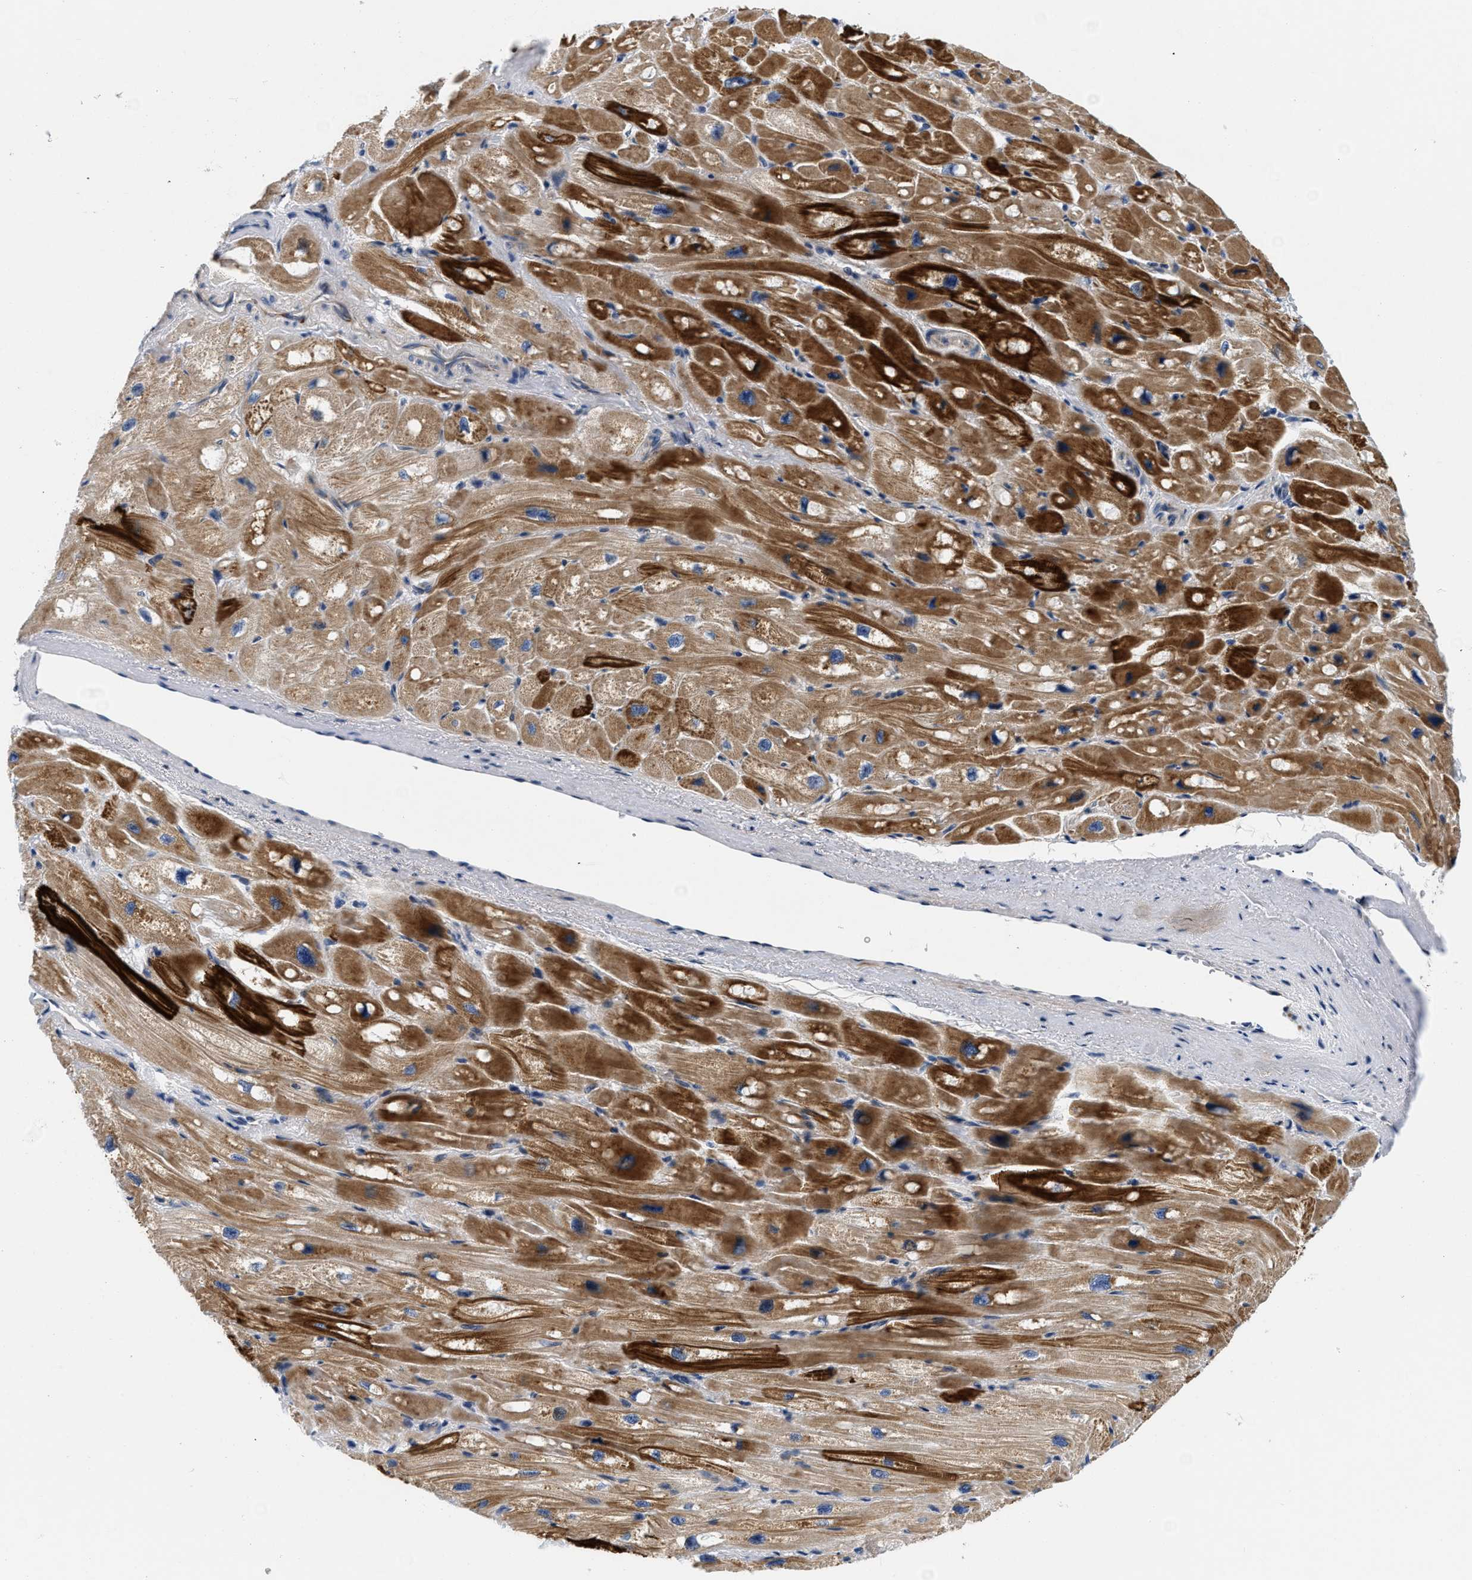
{"staining": {"intensity": "strong", "quantity": ">75%", "location": "cytoplasmic/membranous"}, "tissue": "heart muscle", "cell_type": "Cardiomyocytes", "image_type": "normal", "snomed": [{"axis": "morphology", "description": "Normal tissue, NOS"}, {"axis": "topography", "description": "Heart"}], "caption": "DAB immunohistochemical staining of normal human heart muscle reveals strong cytoplasmic/membranous protein staining in approximately >75% of cardiomyocytes.", "gene": "PDP1", "patient": {"sex": "male", "age": 49}}